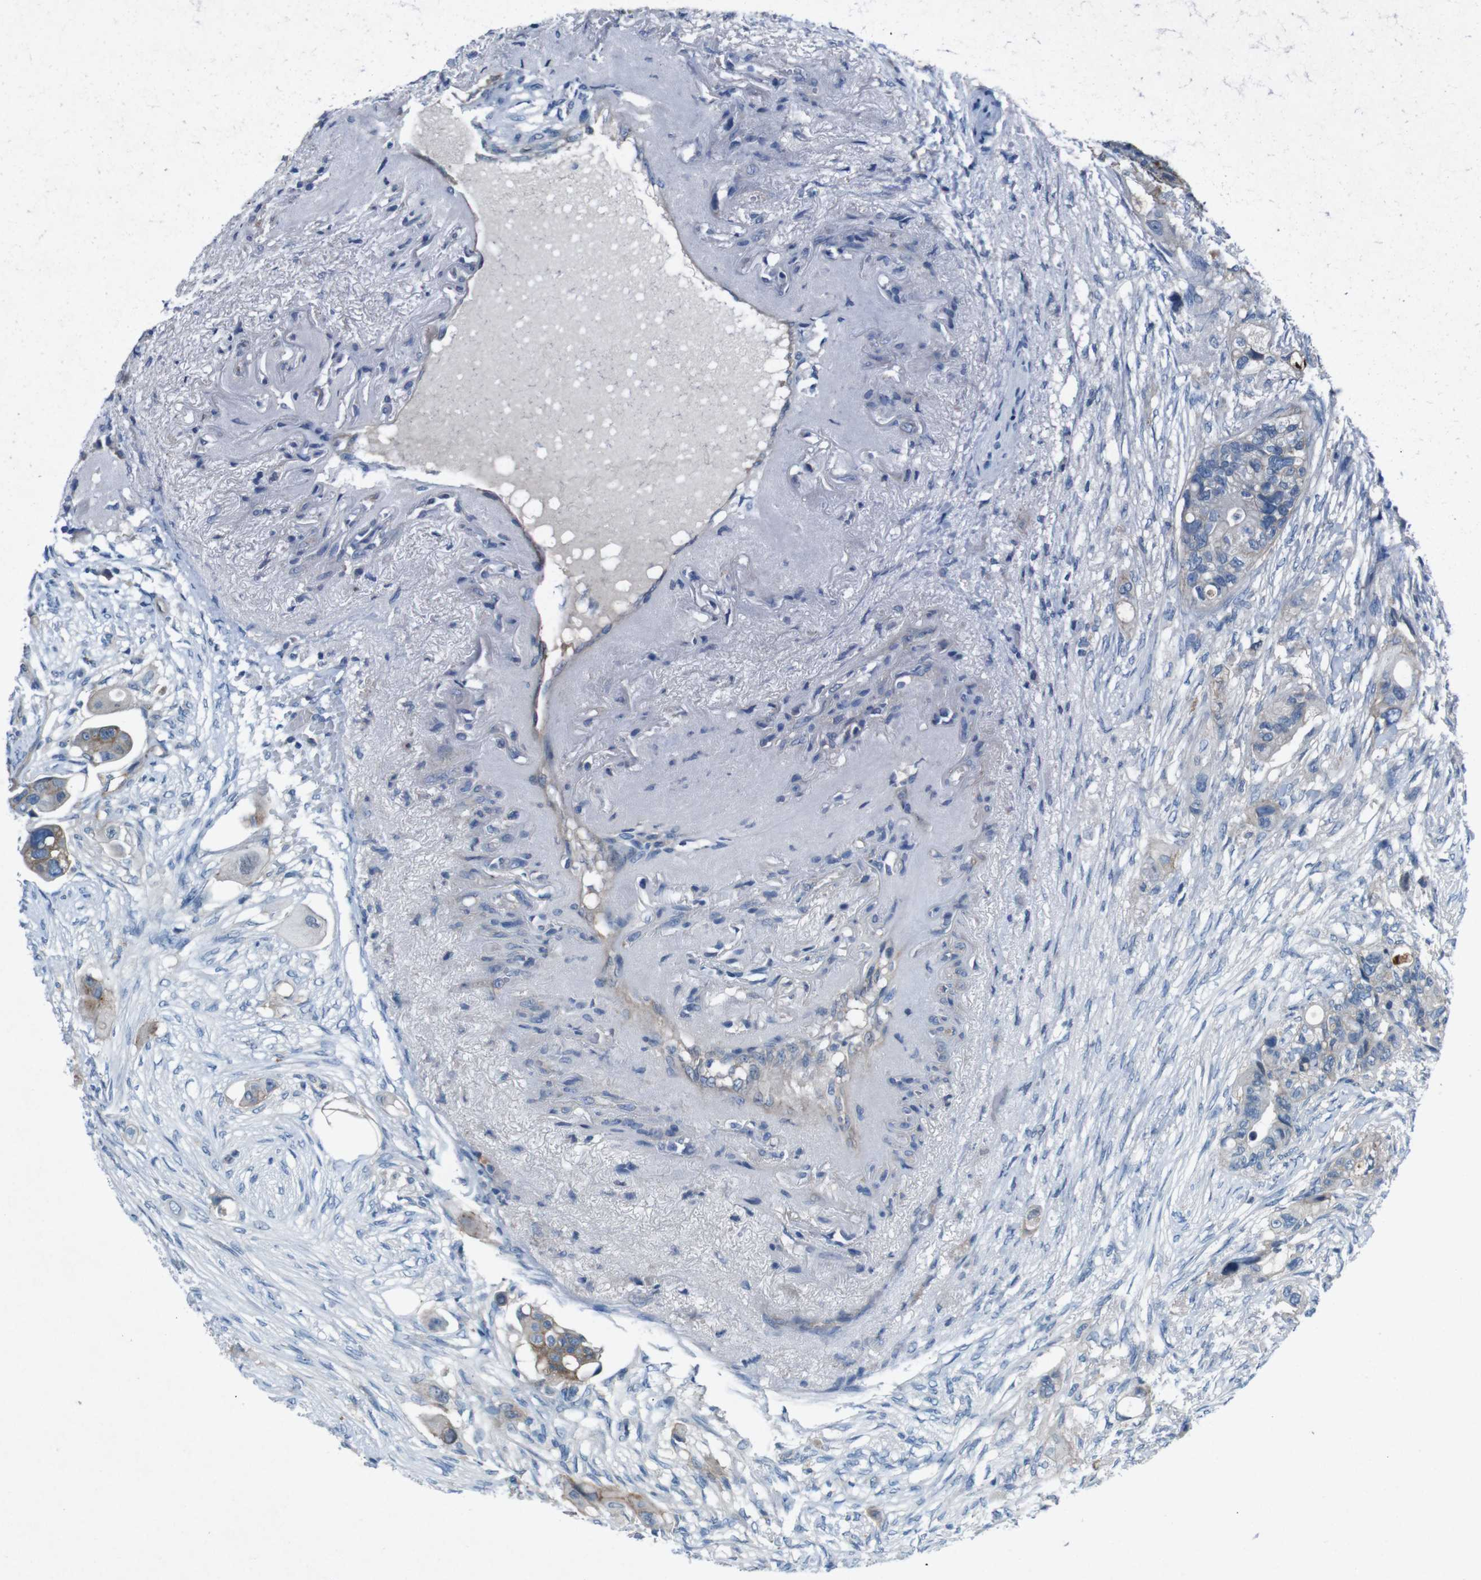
{"staining": {"intensity": "weak", "quantity": "<25%", "location": "cytoplasmic/membranous"}, "tissue": "colorectal cancer", "cell_type": "Tumor cells", "image_type": "cancer", "snomed": [{"axis": "morphology", "description": "Adenocarcinoma, NOS"}, {"axis": "topography", "description": "Colon"}], "caption": "Tumor cells are negative for brown protein staining in adenocarcinoma (colorectal). (DAB immunohistochemistry with hematoxylin counter stain).", "gene": "PVR", "patient": {"sex": "female", "age": 57}}